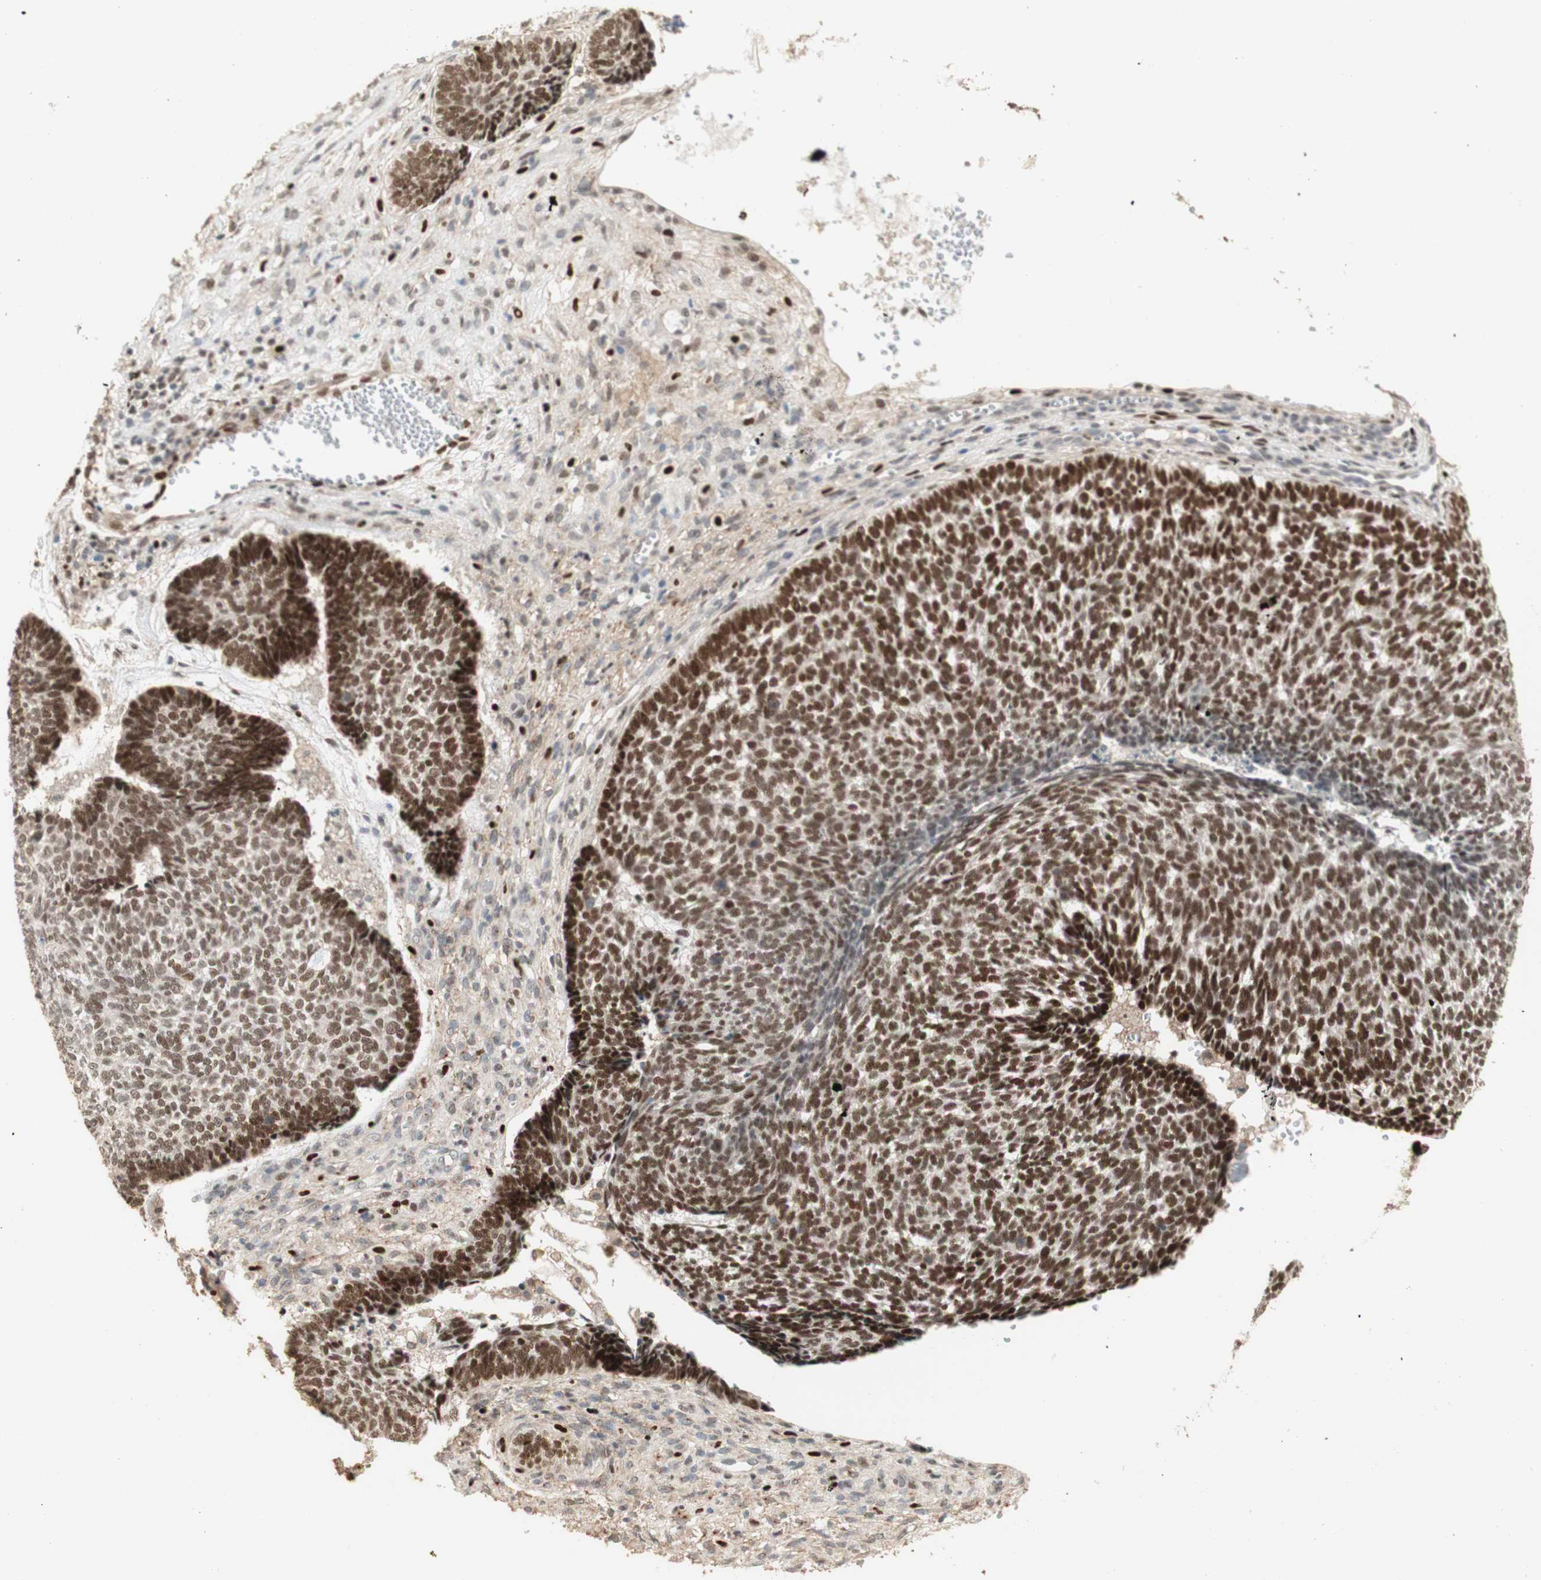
{"staining": {"intensity": "moderate", "quantity": ">75%", "location": "nuclear"}, "tissue": "skin cancer", "cell_type": "Tumor cells", "image_type": "cancer", "snomed": [{"axis": "morphology", "description": "Basal cell carcinoma"}, {"axis": "topography", "description": "Skin"}], "caption": "Tumor cells display medium levels of moderate nuclear expression in about >75% of cells in skin basal cell carcinoma.", "gene": "FOXP1", "patient": {"sex": "male", "age": 84}}